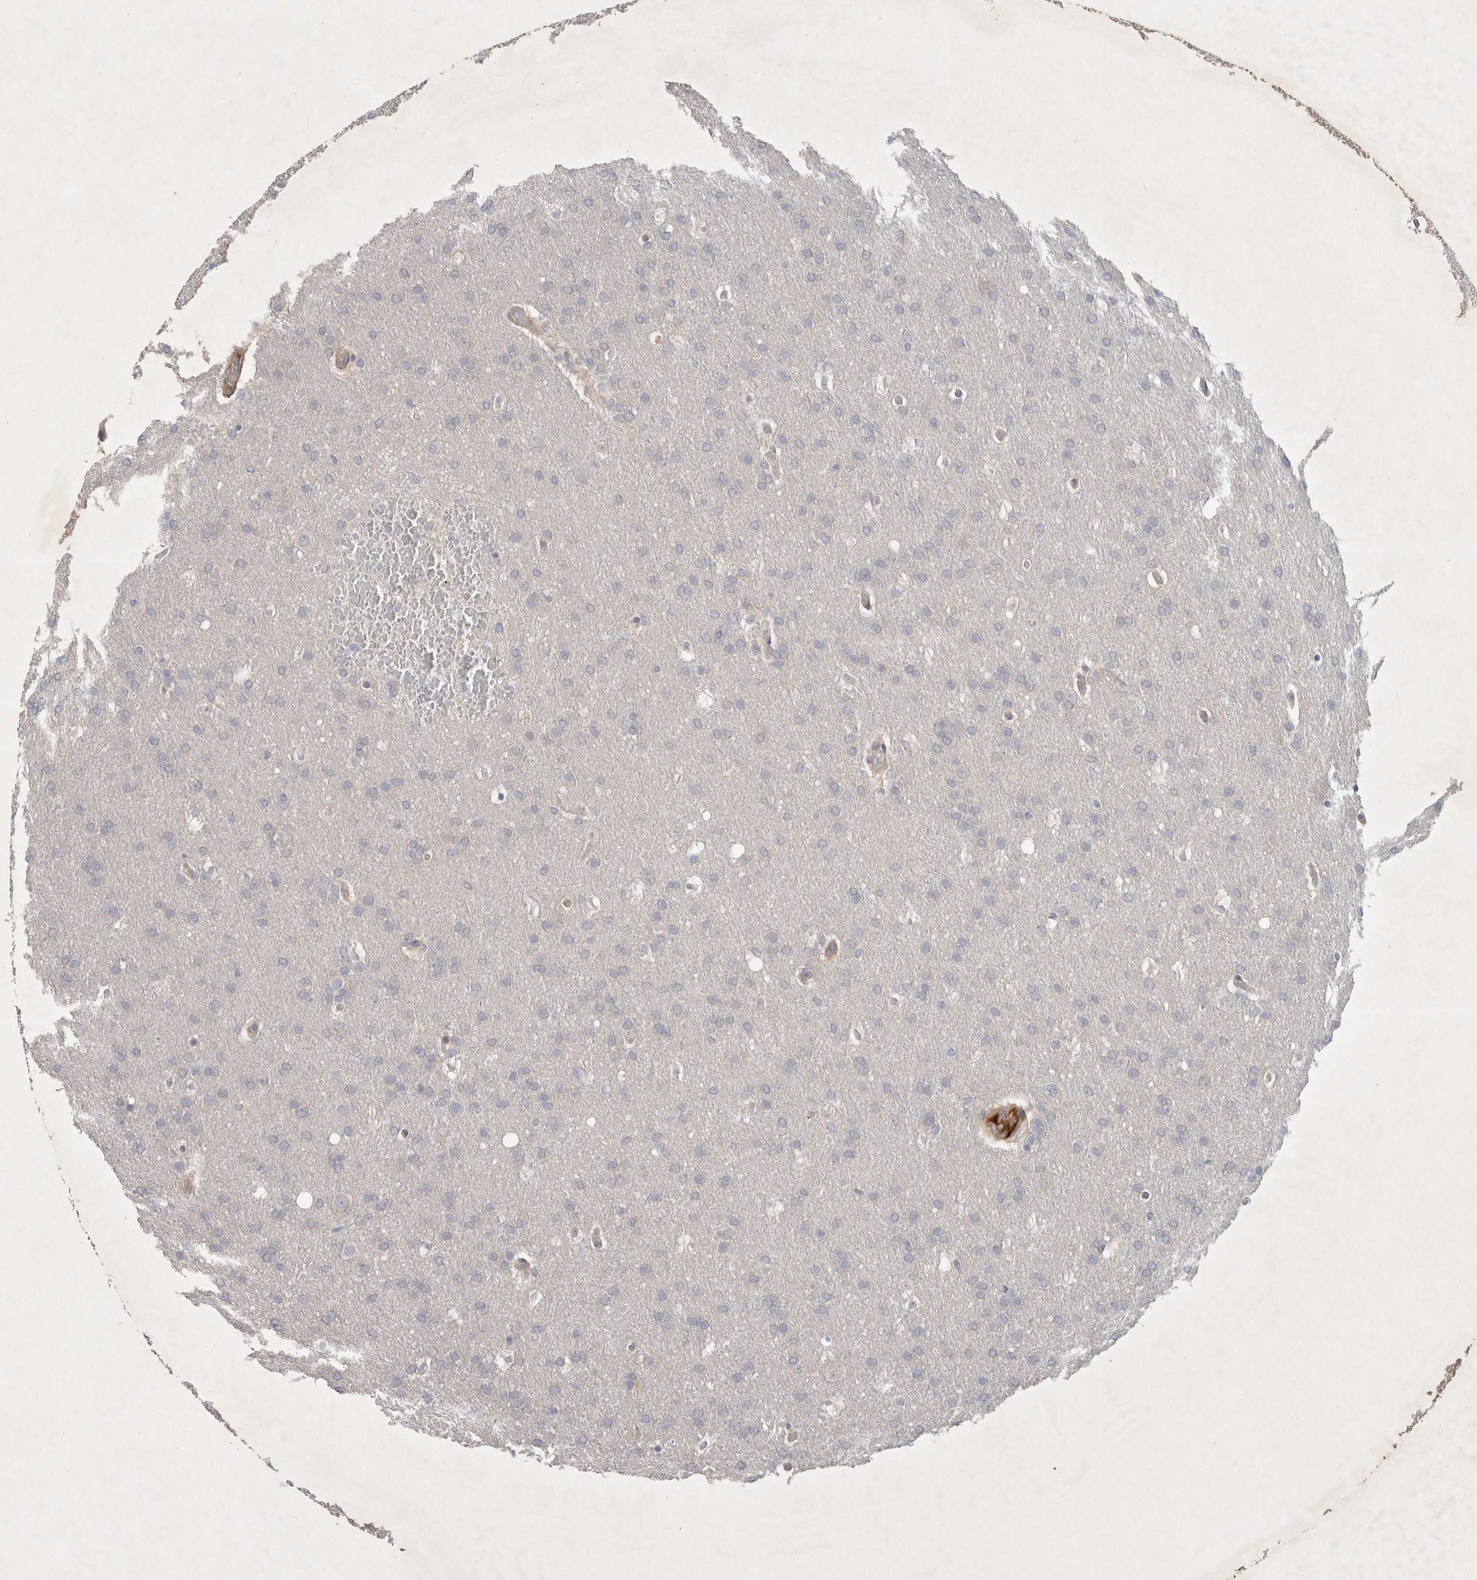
{"staining": {"intensity": "negative", "quantity": "none", "location": "none"}, "tissue": "glioma", "cell_type": "Tumor cells", "image_type": "cancer", "snomed": [{"axis": "morphology", "description": "Glioma, malignant, Low grade"}, {"axis": "topography", "description": "Brain"}], "caption": "Immunohistochemical staining of malignant glioma (low-grade) shows no significant expression in tumor cells.", "gene": "BZW2", "patient": {"sex": "female", "age": 37}}